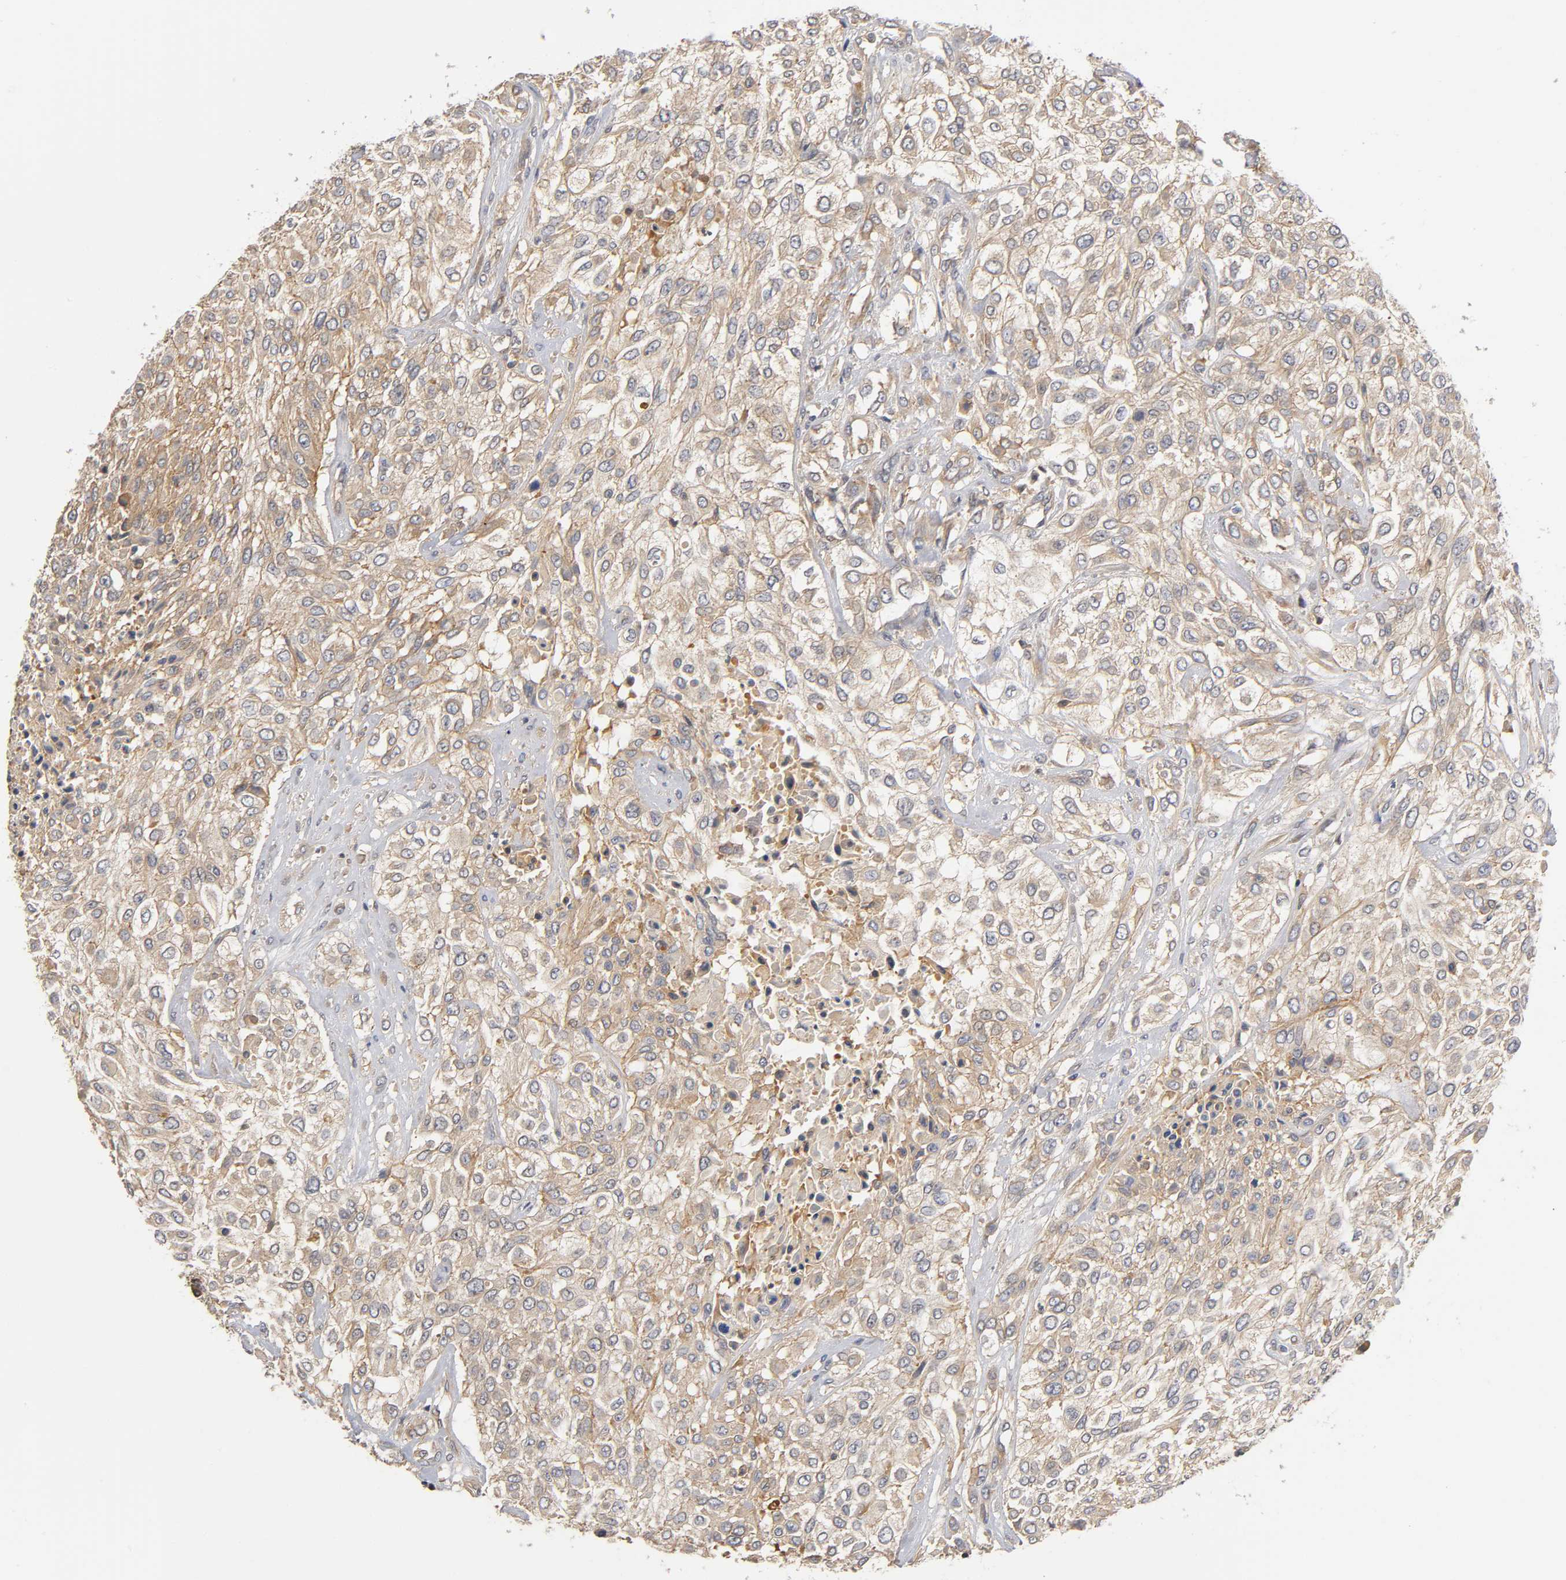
{"staining": {"intensity": "moderate", "quantity": ">75%", "location": "cytoplasmic/membranous"}, "tissue": "urothelial cancer", "cell_type": "Tumor cells", "image_type": "cancer", "snomed": [{"axis": "morphology", "description": "Urothelial carcinoma, High grade"}, {"axis": "topography", "description": "Urinary bladder"}], "caption": "Human urothelial cancer stained with a brown dye reveals moderate cytoplasmic/membranous positive staining in approximately >75% of tumor cells.", "gene": "ACTR2", "patient": {"sex": "male", "age": 57}}